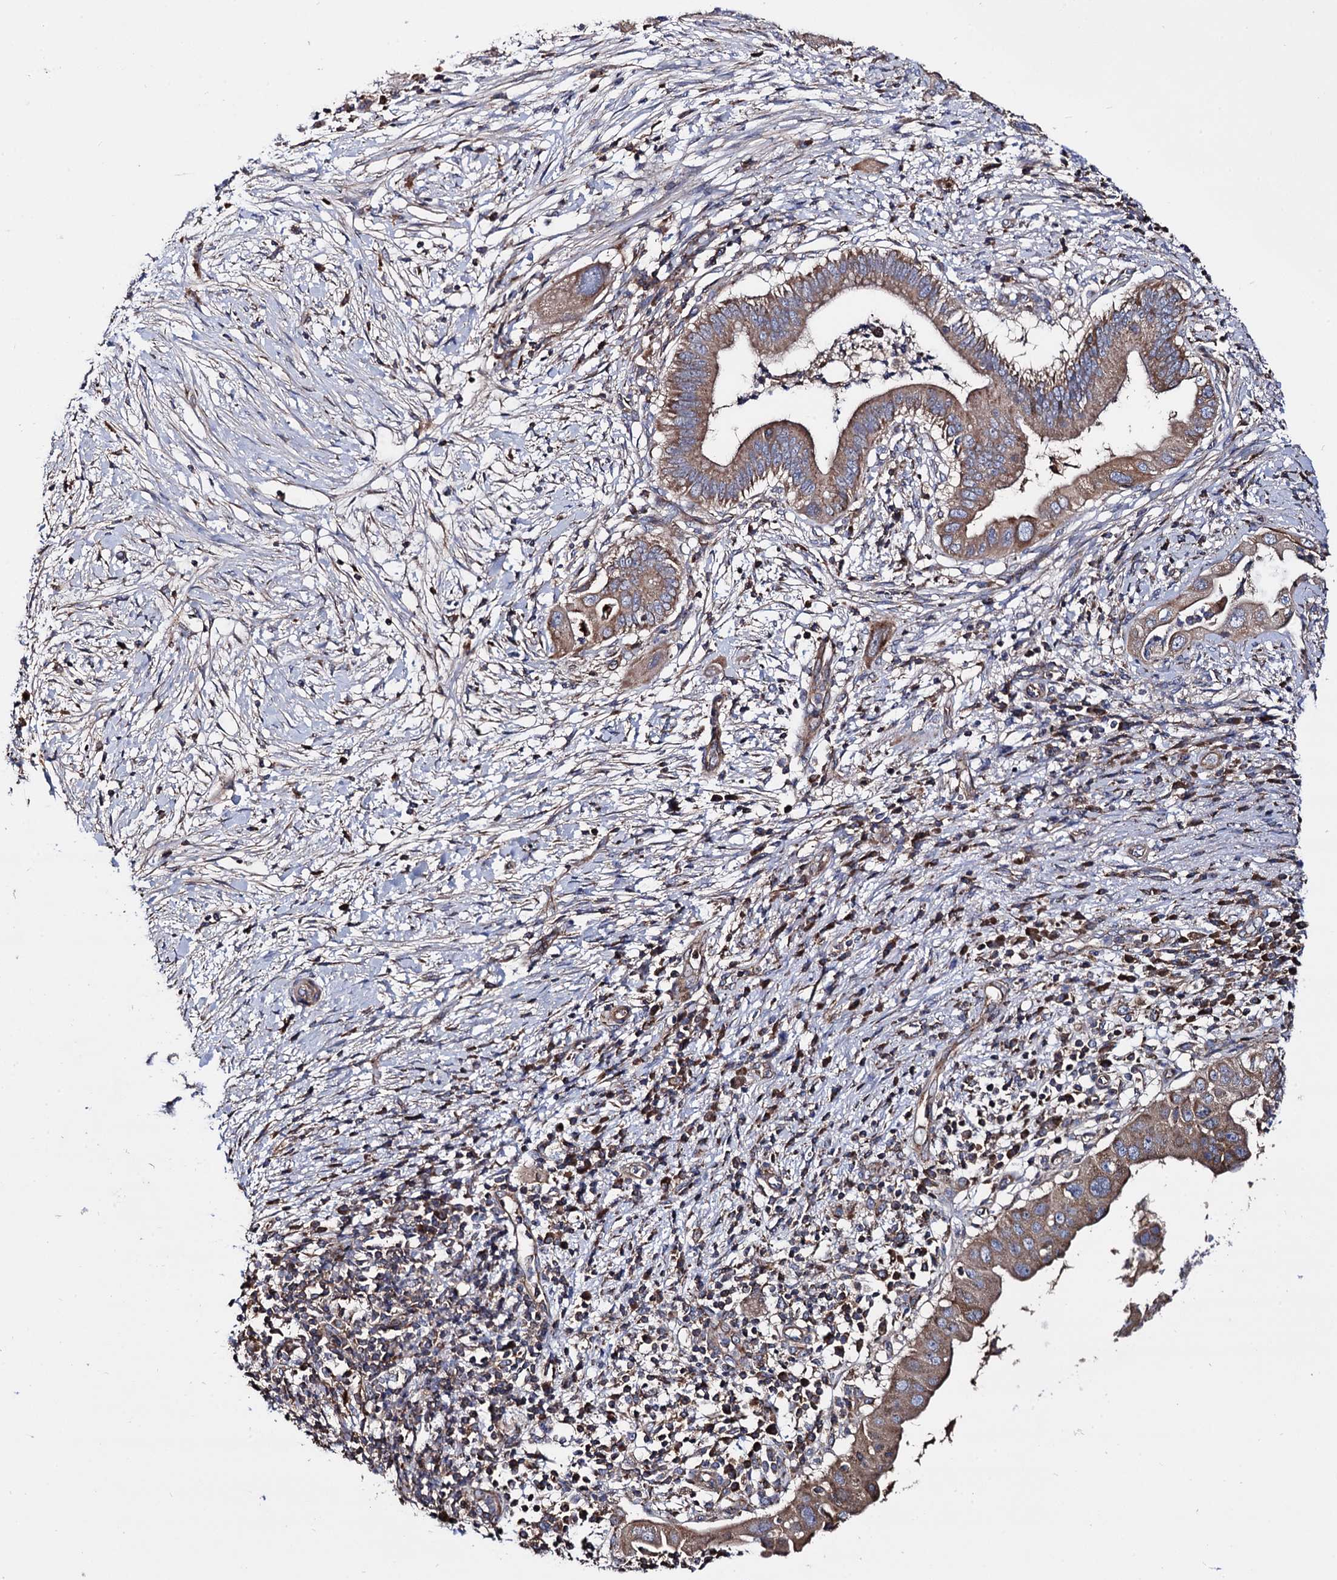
{"staining": {"intensity": "moderate", "quantity": ">75%", "location": "cytoplasmic/membranous"}, "tissue": "pancreatic cancer", "cell_type": "Tumor cells", "image_type": "cancer", "snomed": [{"axis": "morphology", "description": "Adenocarcinoma, NOS"}, {"axis": "topography", "description": "Pancreas"}], "caption": "A histopathology image of human pancreatic cancer stained for a protein shows moderate cytoplasmic/membranous brown staining in tumor cells. (DAB (3,3'-diaminobenzidine) IHC with brightfield microscopy, high magnification).", "gene": "IQCH", "patient": {"sex": "male", "age": 68}}